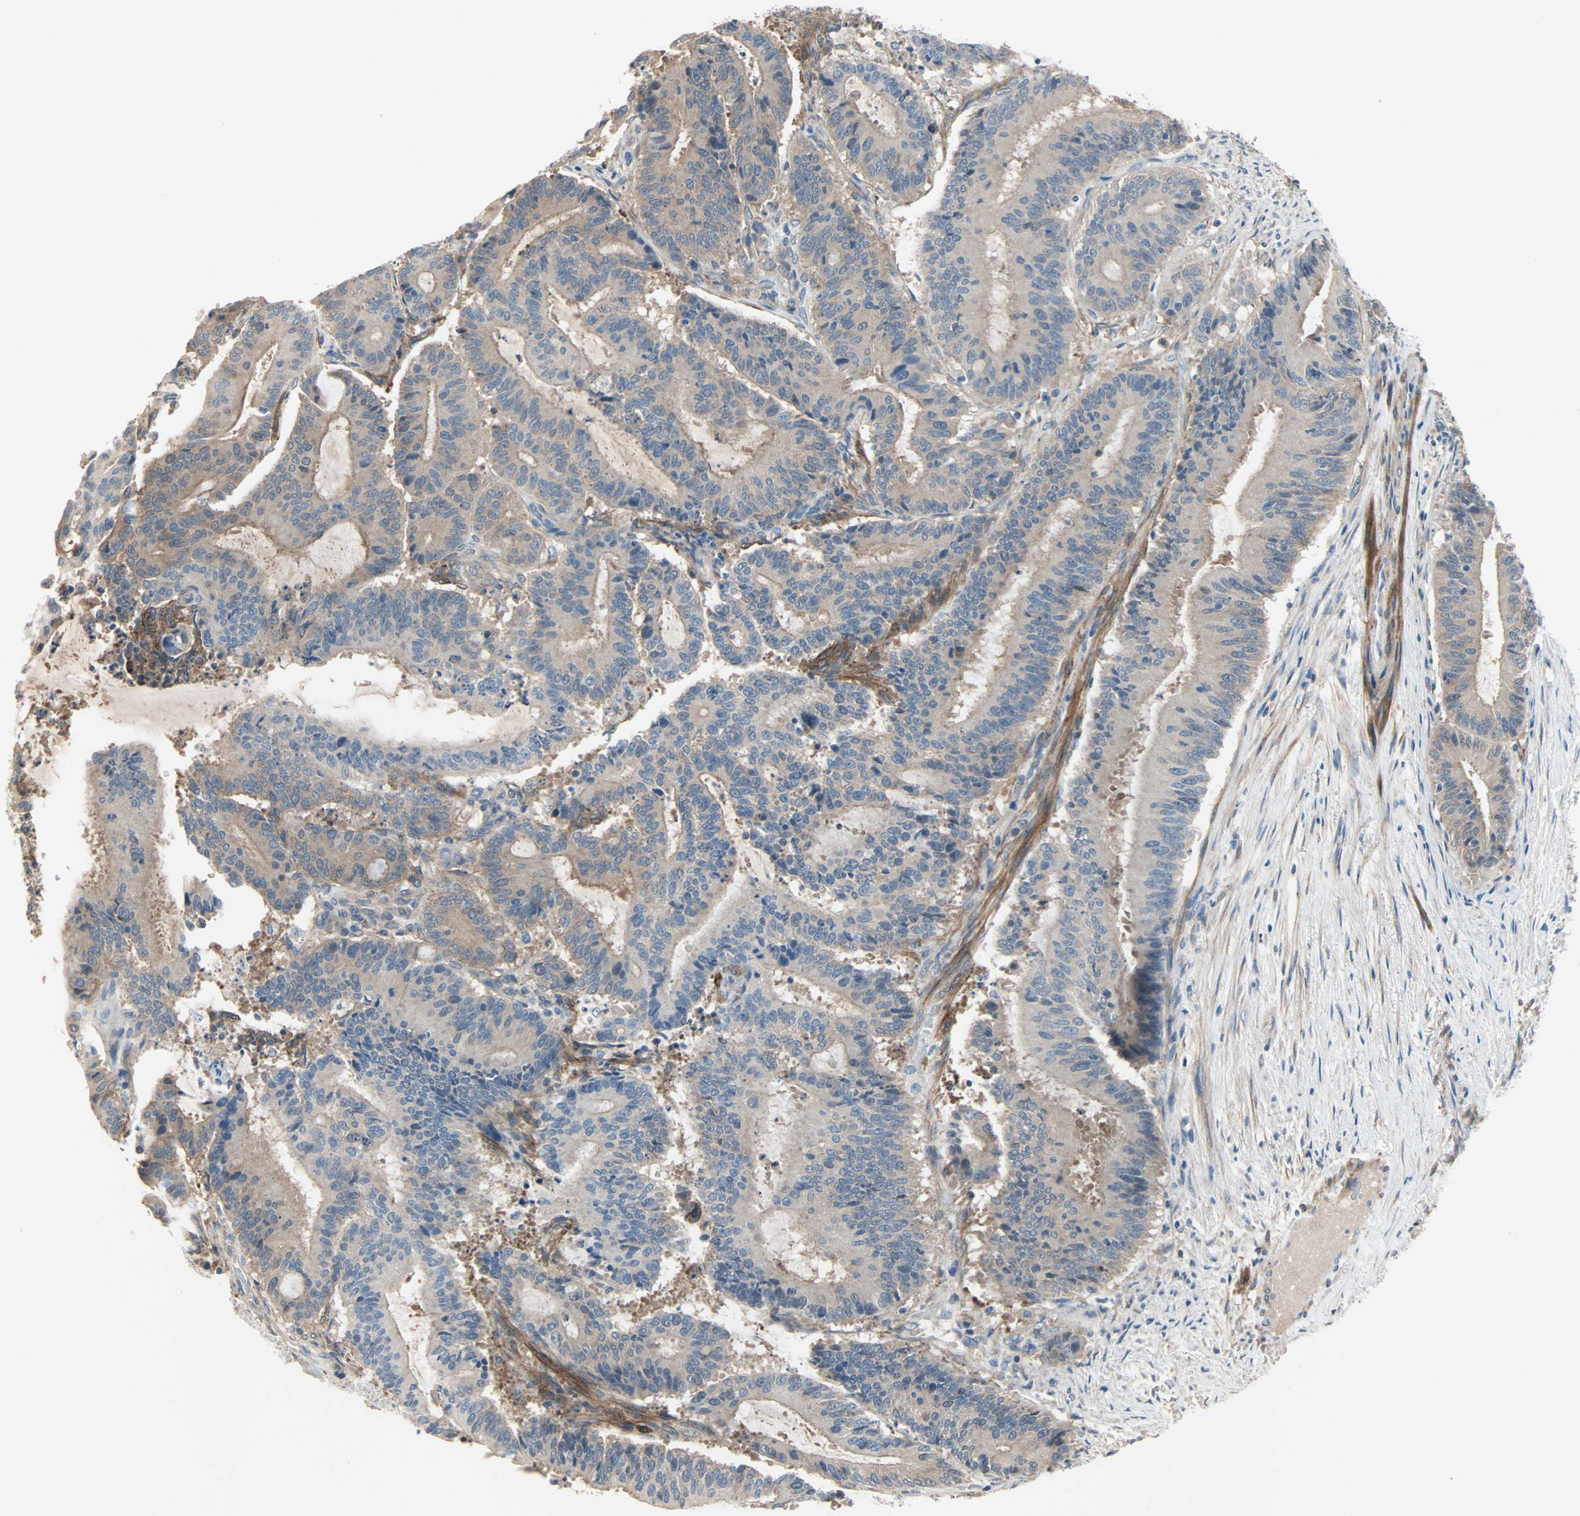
{"staining": {"intensity": "weak", "quantity": ">75%", "location": "cytoplasmic/membranous"}, "tissue": "liver cancer", "cell_type": "Tumor cells", "image_type": "cancer", "snomed": [{"axis": "morphology", "description": "Cholangiocarcinoma"}, {"axis": "topography", "description": "Liver"}], "caption": "Immunohistochemical staining of liver cholangiocarcinoma displays weak cytoplasmic/membranous protein positivity in about >75% of tumor cells.", "gene": "TNFRSF12A", "patient": {"sex": "female", "age": 73}}